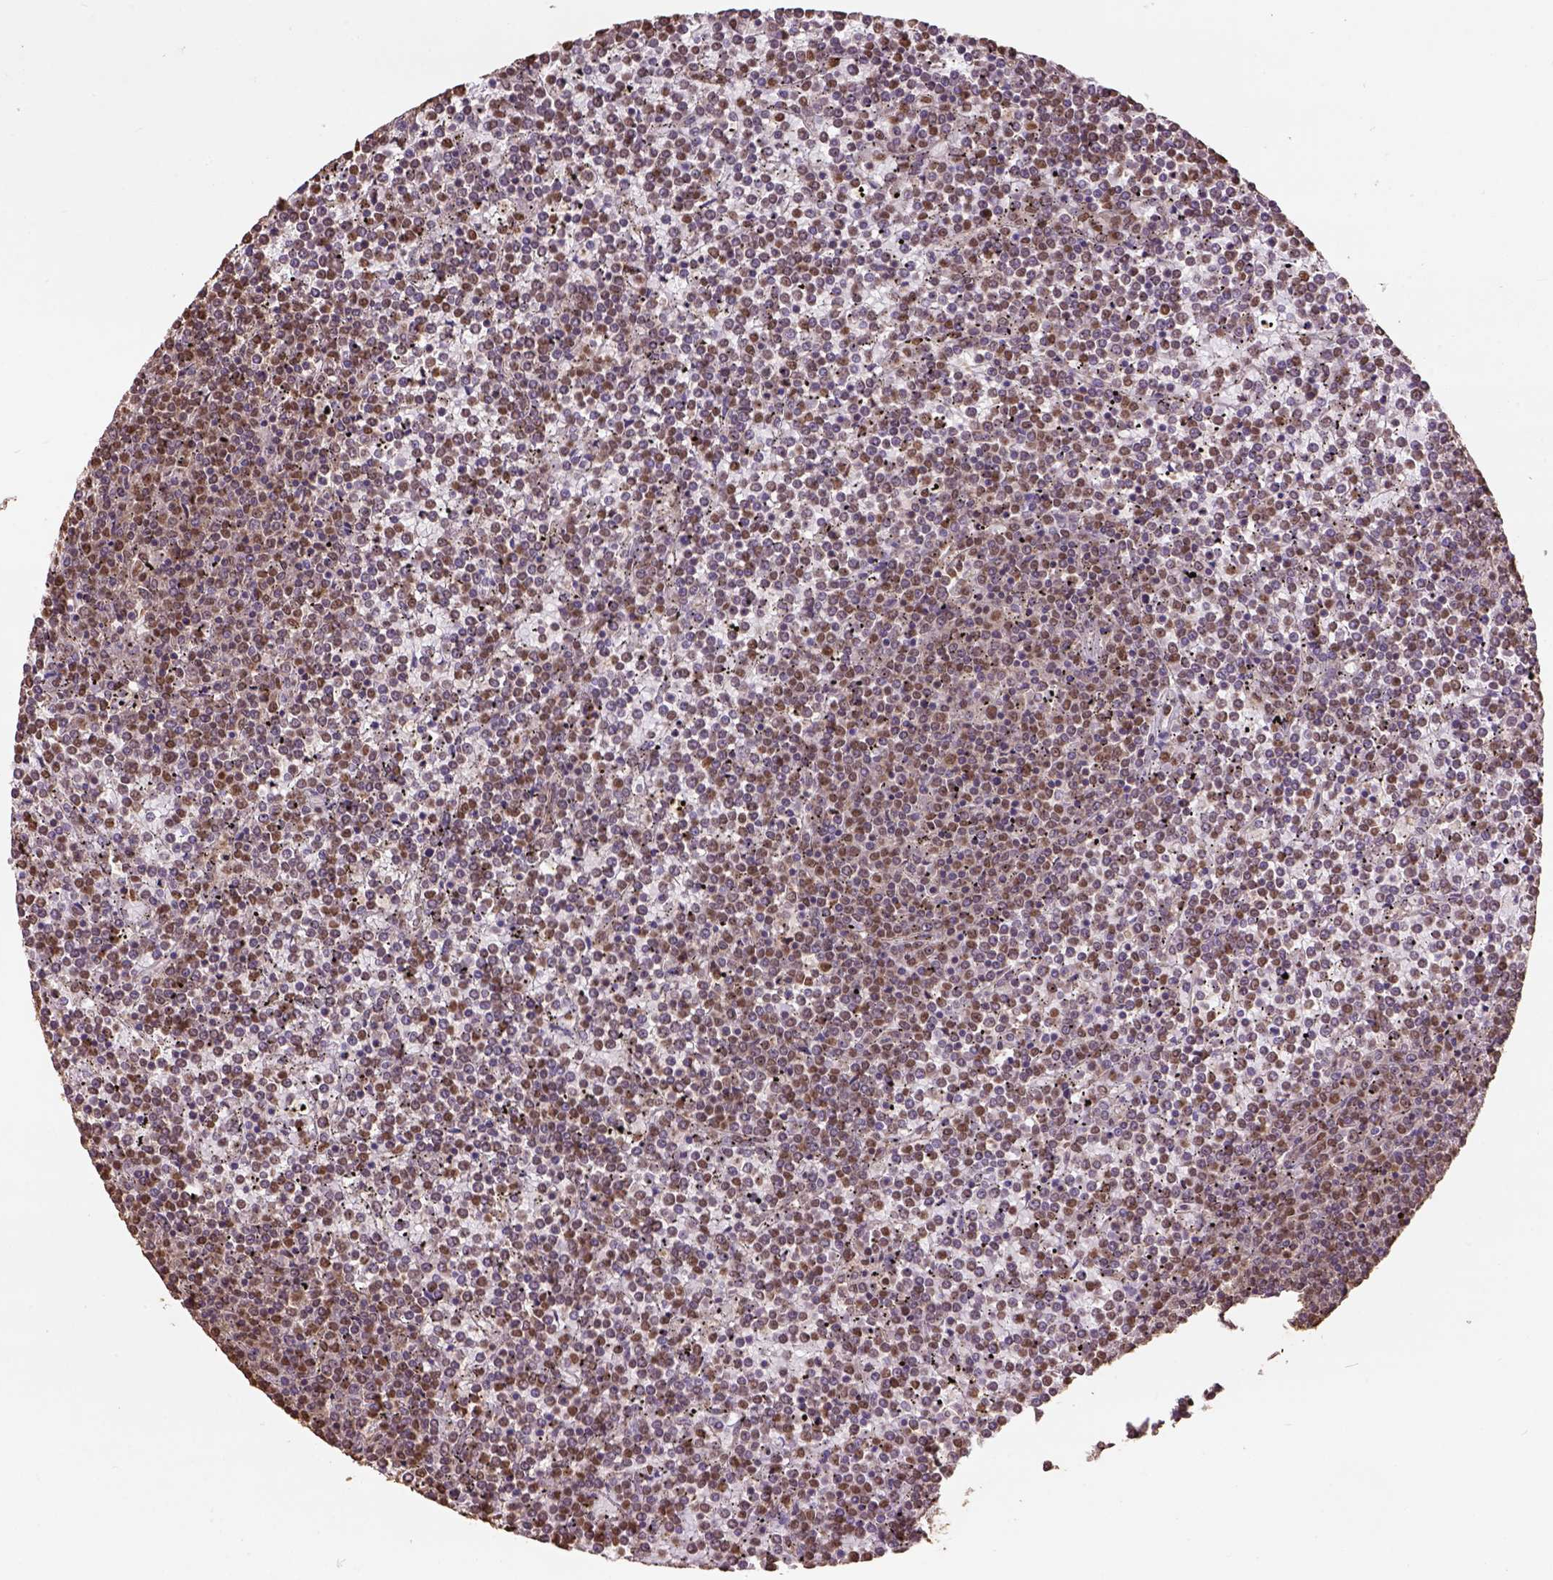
{"staining": {"intensity": "moderate", "quantity": ">75%", "location": "nuclear"}, "tissue": "lymphoma", "cell_type": "Tumor cells", "image_type": "cancer", "snomed": [{"axis": "morphology", "description": "Malignant lymphoma, non-Hodgkin's type, Low grade"}, {"axis": "topography", "description": "Spleen"}], "caption": "The micrograph demonstrates staining of lymphoma, revealing moderate nuclear protein positivity (brown color) within tumor cells. (DAB IHC, brown staining for protein, blue staining for nuclei).", "gene": "CSTF2T", "patient": {"sex": "female", "age": 19}}